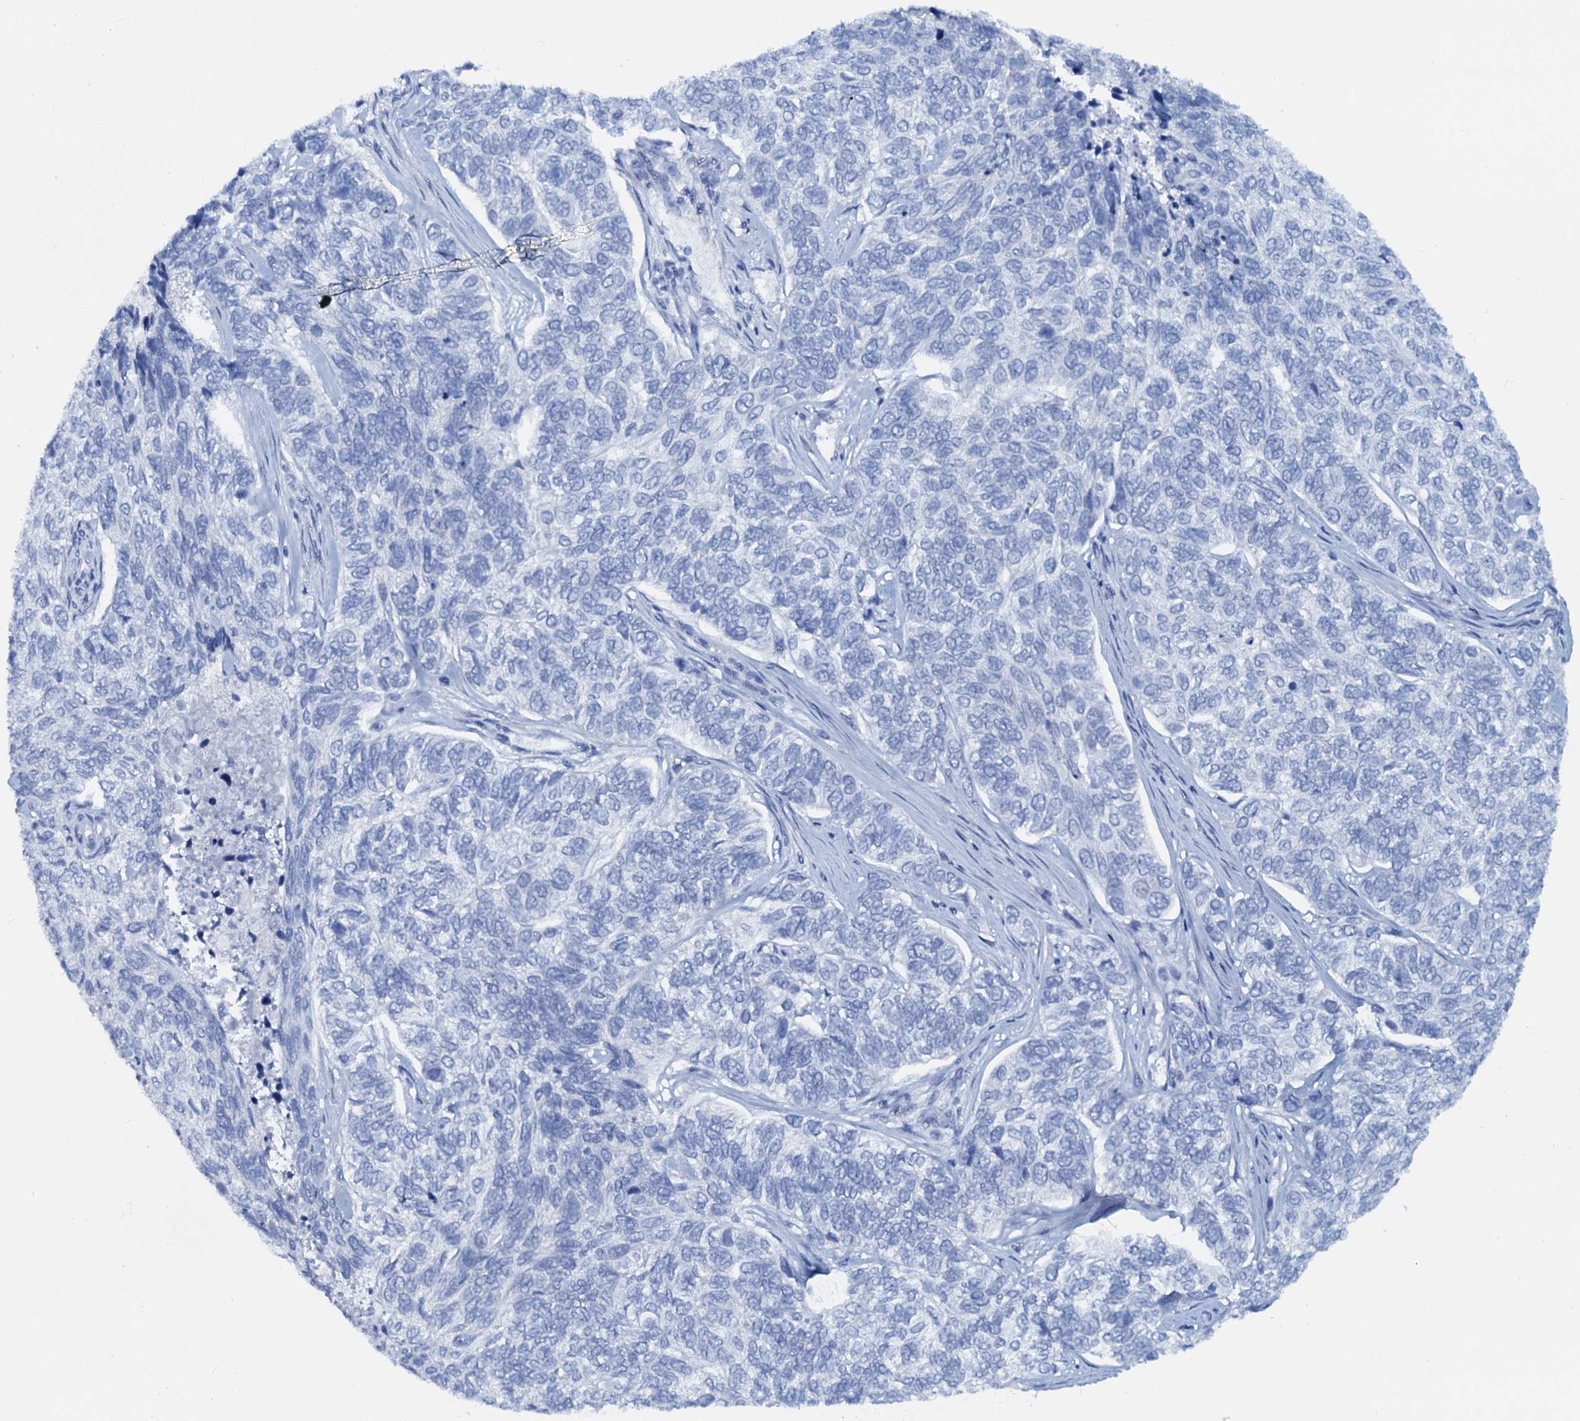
{"staining": {"intensity": "negative", "quantity": "none", "location": "none"}, "tissue": "skin cancer", "cell_type": "Tumor cells", "image_type": "cancer", "snomed": [{"axis": "morphology", "description": "Basal cell carcinoma"}, {"axis": "topography", "description": "Skin"}], "caption": "Tumor cells show no significant protein expression in skin cancer.", "gene": "PTGES3", "patient": {"sex": "female", "age": 65}}